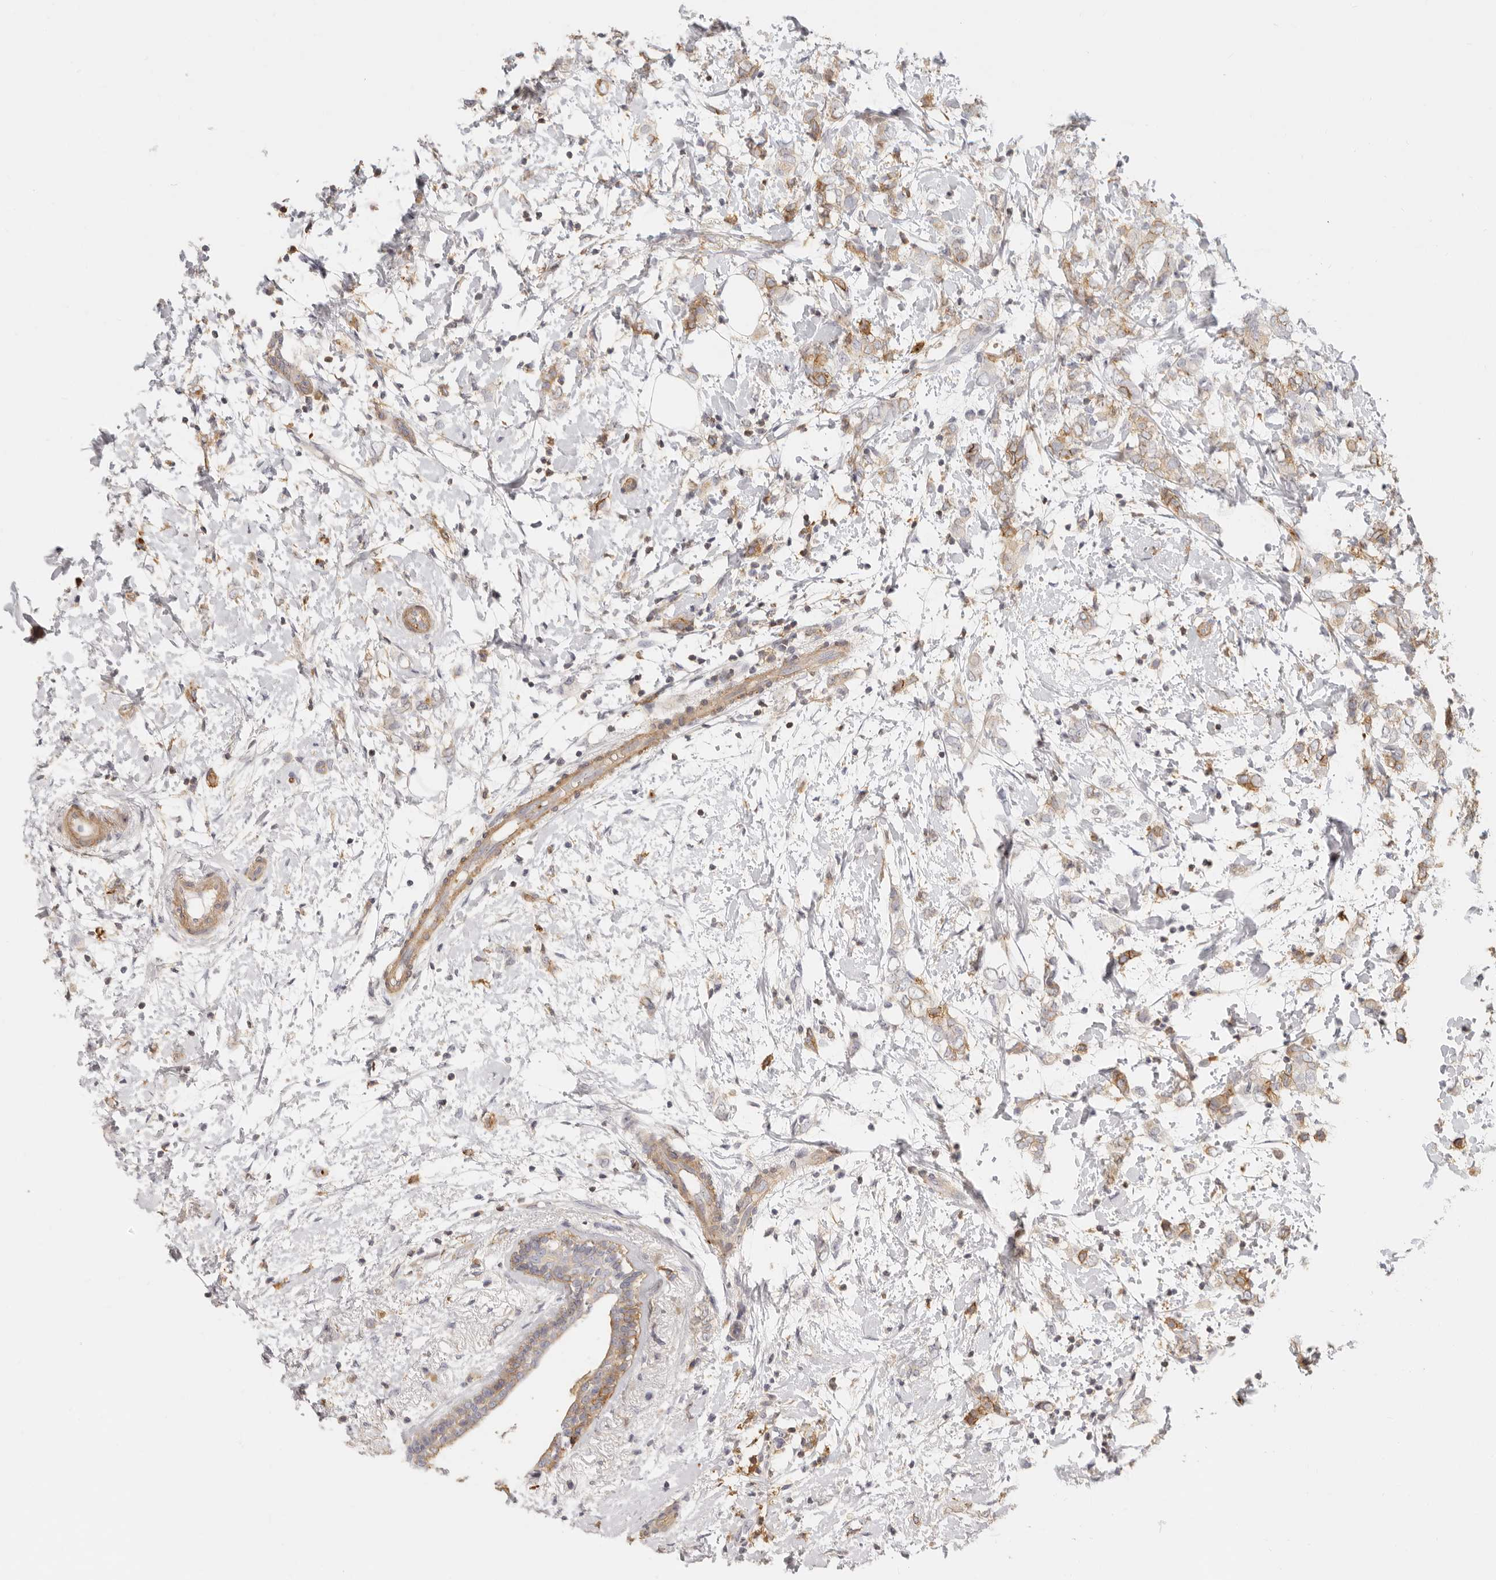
{"staining": {"intensity": "moderate", "quantity": ">75%", "location": "cytoplasmic/membranous"}, "tissue": "breast cancer", "cell_type": "Tumor cells", "image_type": "cancer", "snomed": [{"axis": "morphology", "description": "Normal tissue, NOS"}, {"axis": "morphology", "description": "Lobular carcinoma"}, {"axis": "topography", "description": "Breast"}], "caption": "DAB (3,3'-diaminobenzidine) immunohistochemical staining of lobular carcinoma (breast) exhibits moderate cytoplasmic/membranous protein staining in about >75% of tumor cells. The staining was performed using DAB (3,3'-diaminobenzidine), with brown indicating positive protein expression. Nuclei are stained blue with hematoxylin.", "gene": "NIBAN1", "patient": {"sex": "female", "age": 47}}